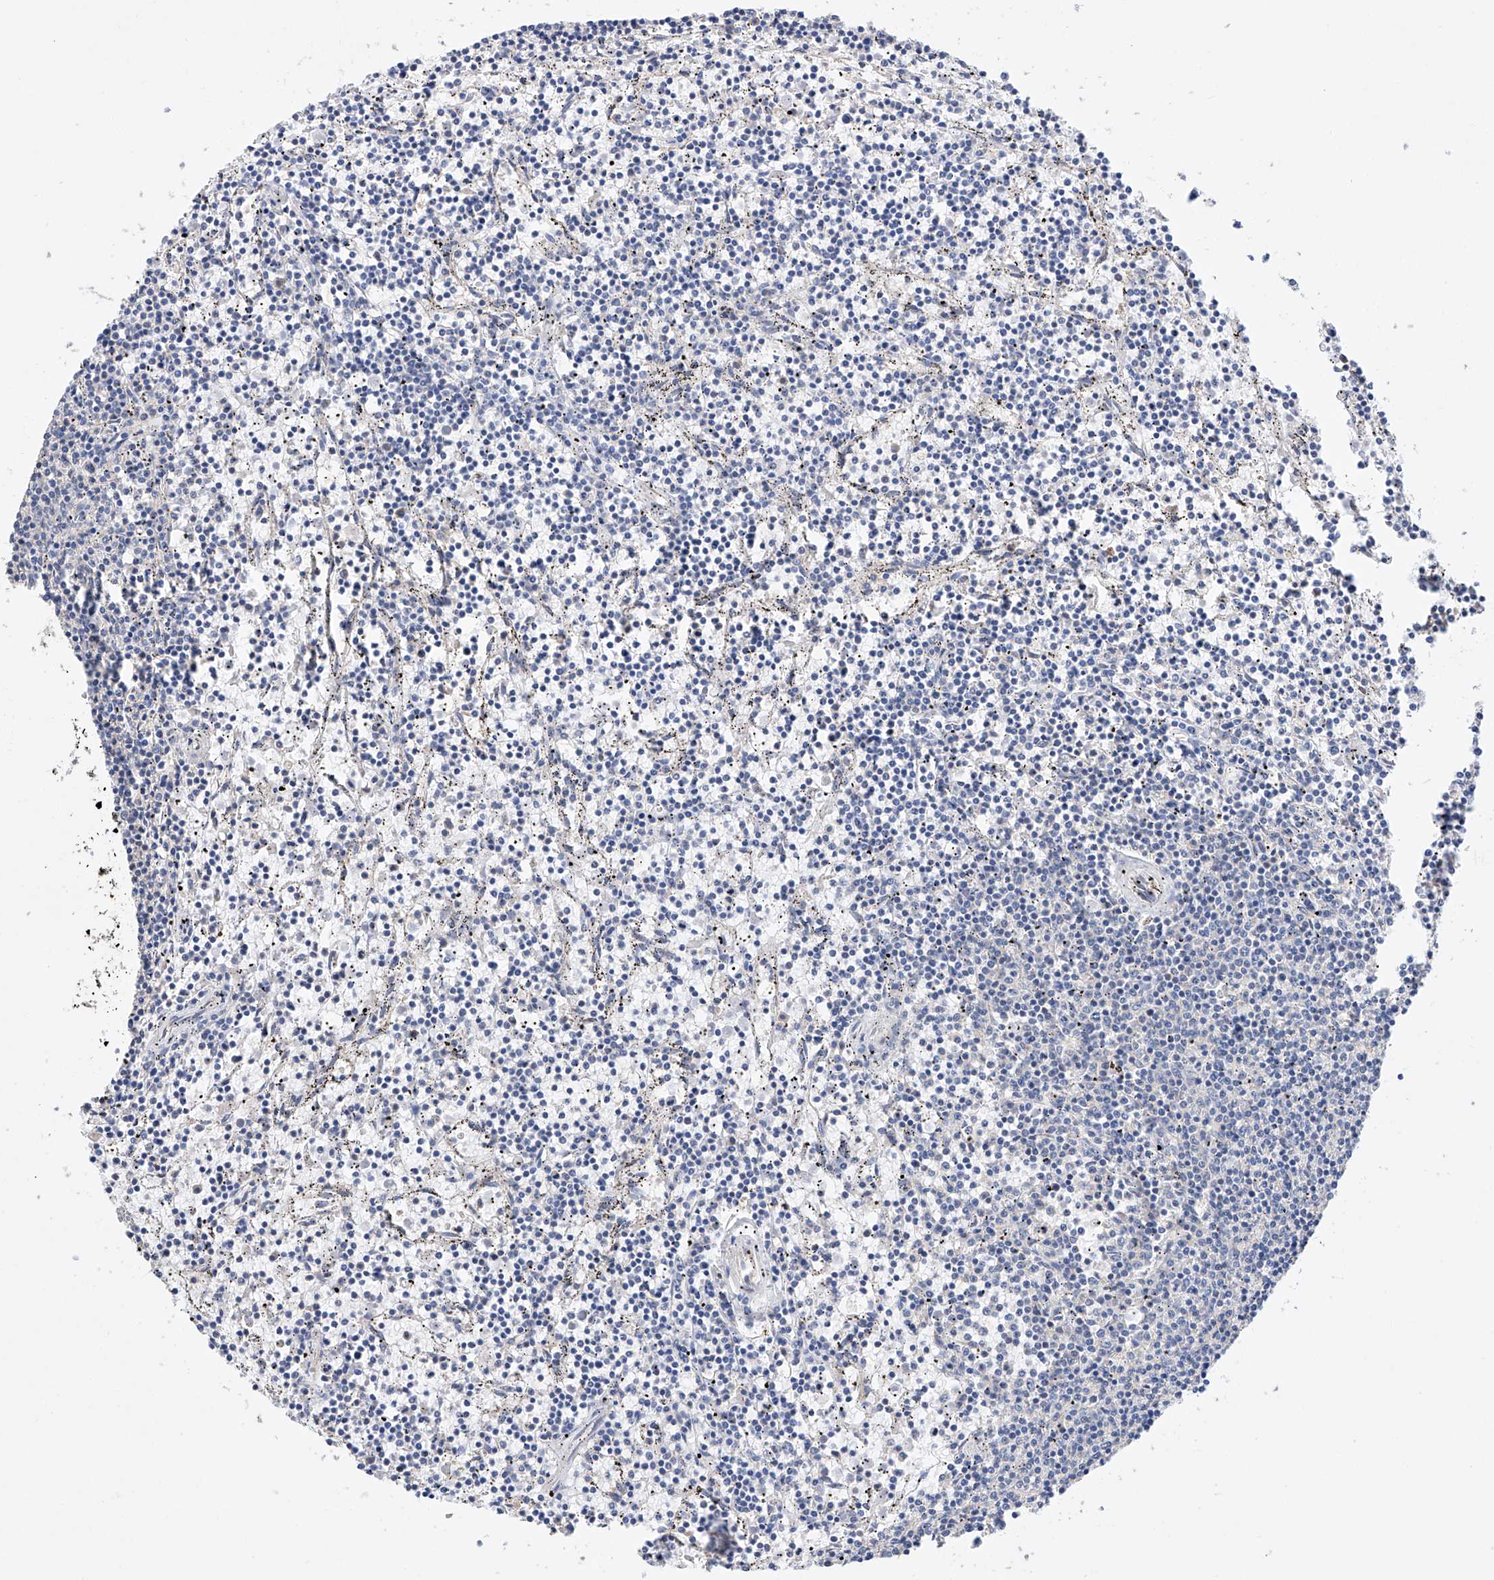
{"staining": {"intensity": "negative", "quantity": "none", "location": "none"}, "tissue": "lymphoma", "cell_type": "Tumor cells", "image_type": "cancer", "snomed": [{"axis": "morphology", "description": "Malignant lymphoma, non-Hodgkin's type, Low grade"}, {"axis": "topography", "description": "Spleen"}], "caption": "There is no significant expression in tumor cells of lymphoma.", "gene": "AFG1L", "patient": {"sex": "female", "age": 50}}